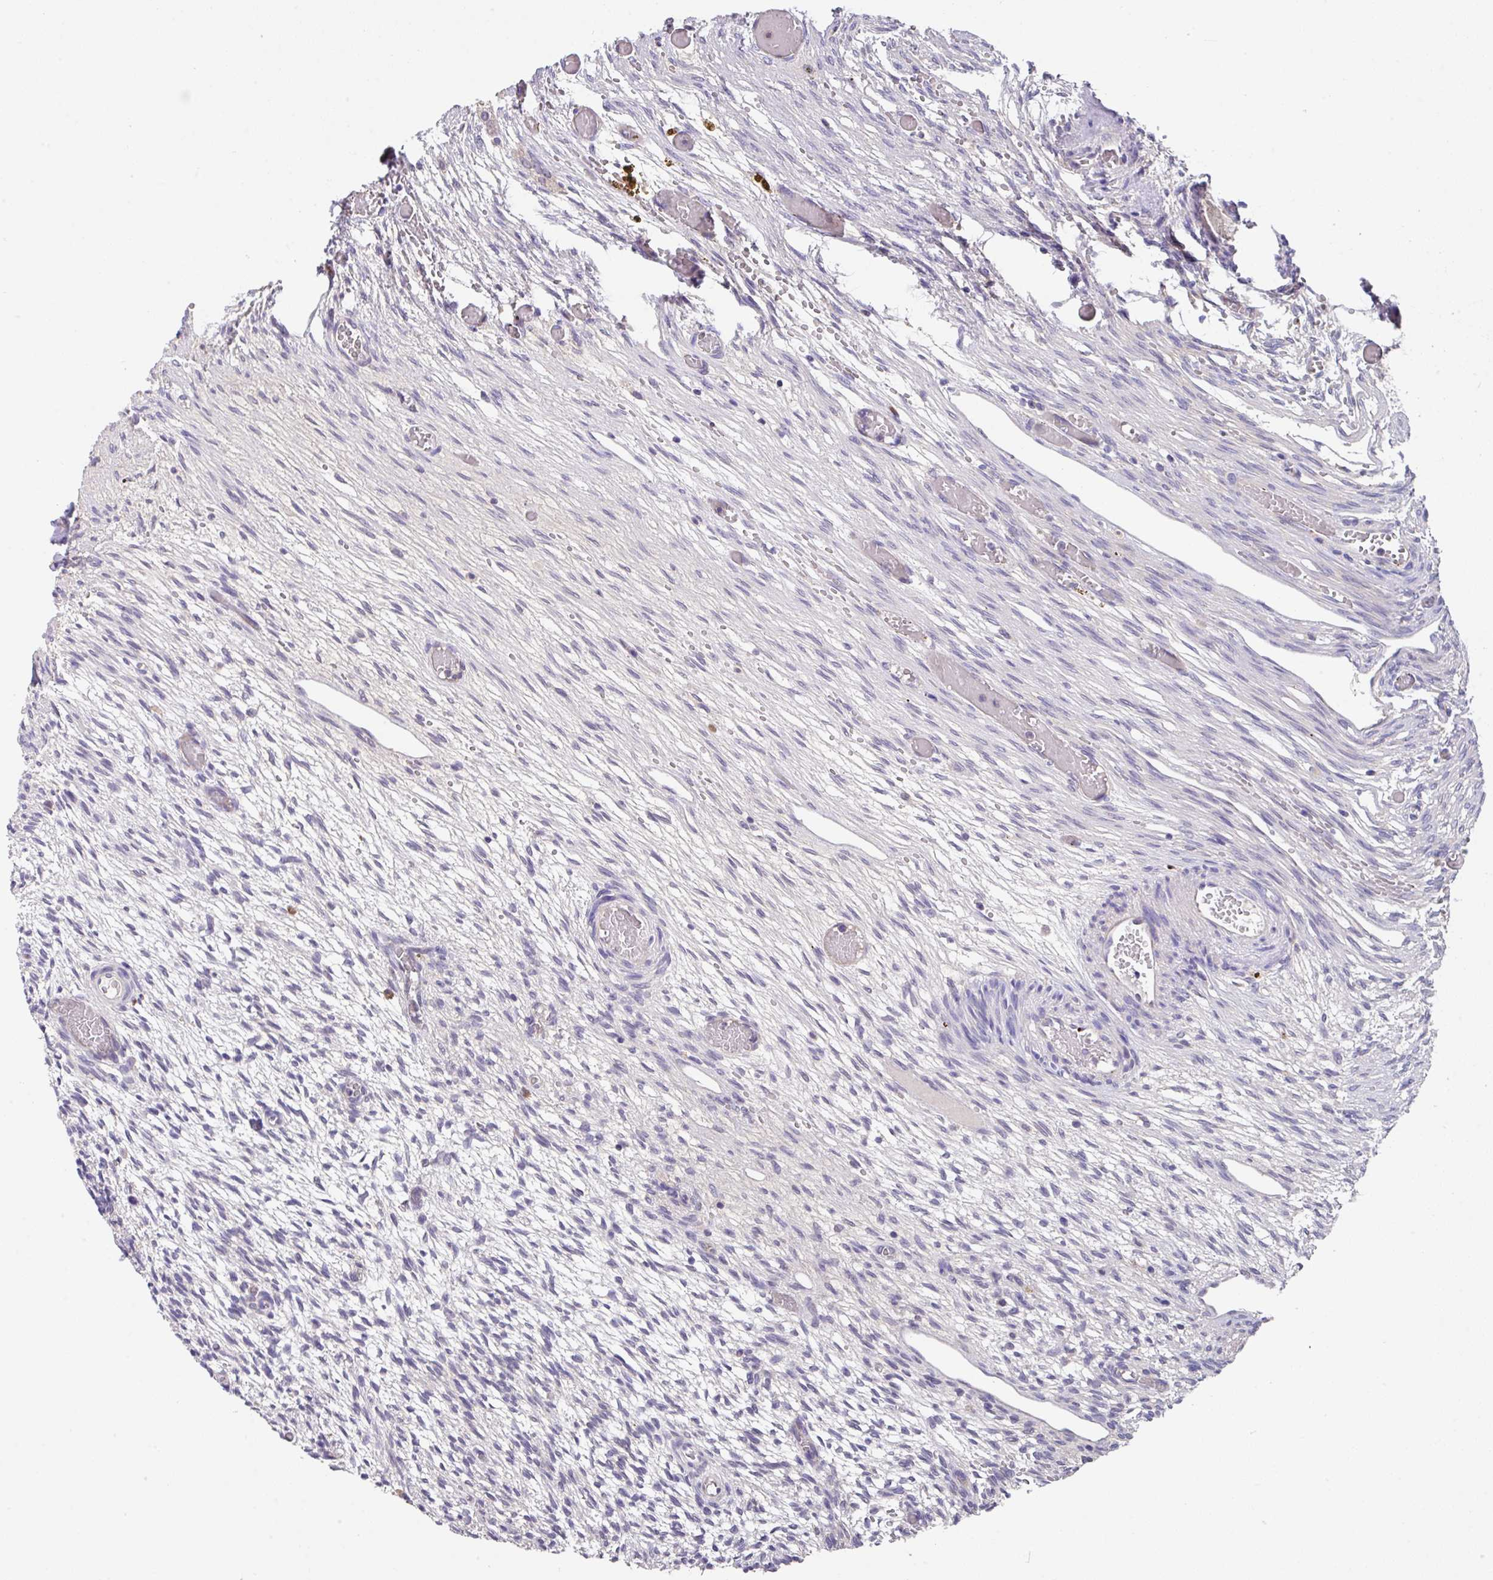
{"staining": {"intensity": "moderate", "quantity": ">75%", "location": "cytoplasmic/membranous"}, "tissue": "ovary", "cell_type": "Follicle cells", "image_type": "normal", "snomed": [{"axis": "morphology", "description": "Normal tissue, NOS"}, {"axis": "topography", "description": "Ovary"}], "caption": "Immunohistochemical staining of normal ovary exhibits moderate cytoplasmic/membranous protein staining in approximately >75% of follicle cells. The staining was performed using DAB (3,3'-diaminobenzidine), with brown indicating positive protein expression. Nuclei are stained blue with hematoxylin.", "gene": "EIF4B", "patient": {"sex": "female", "age": 67}}